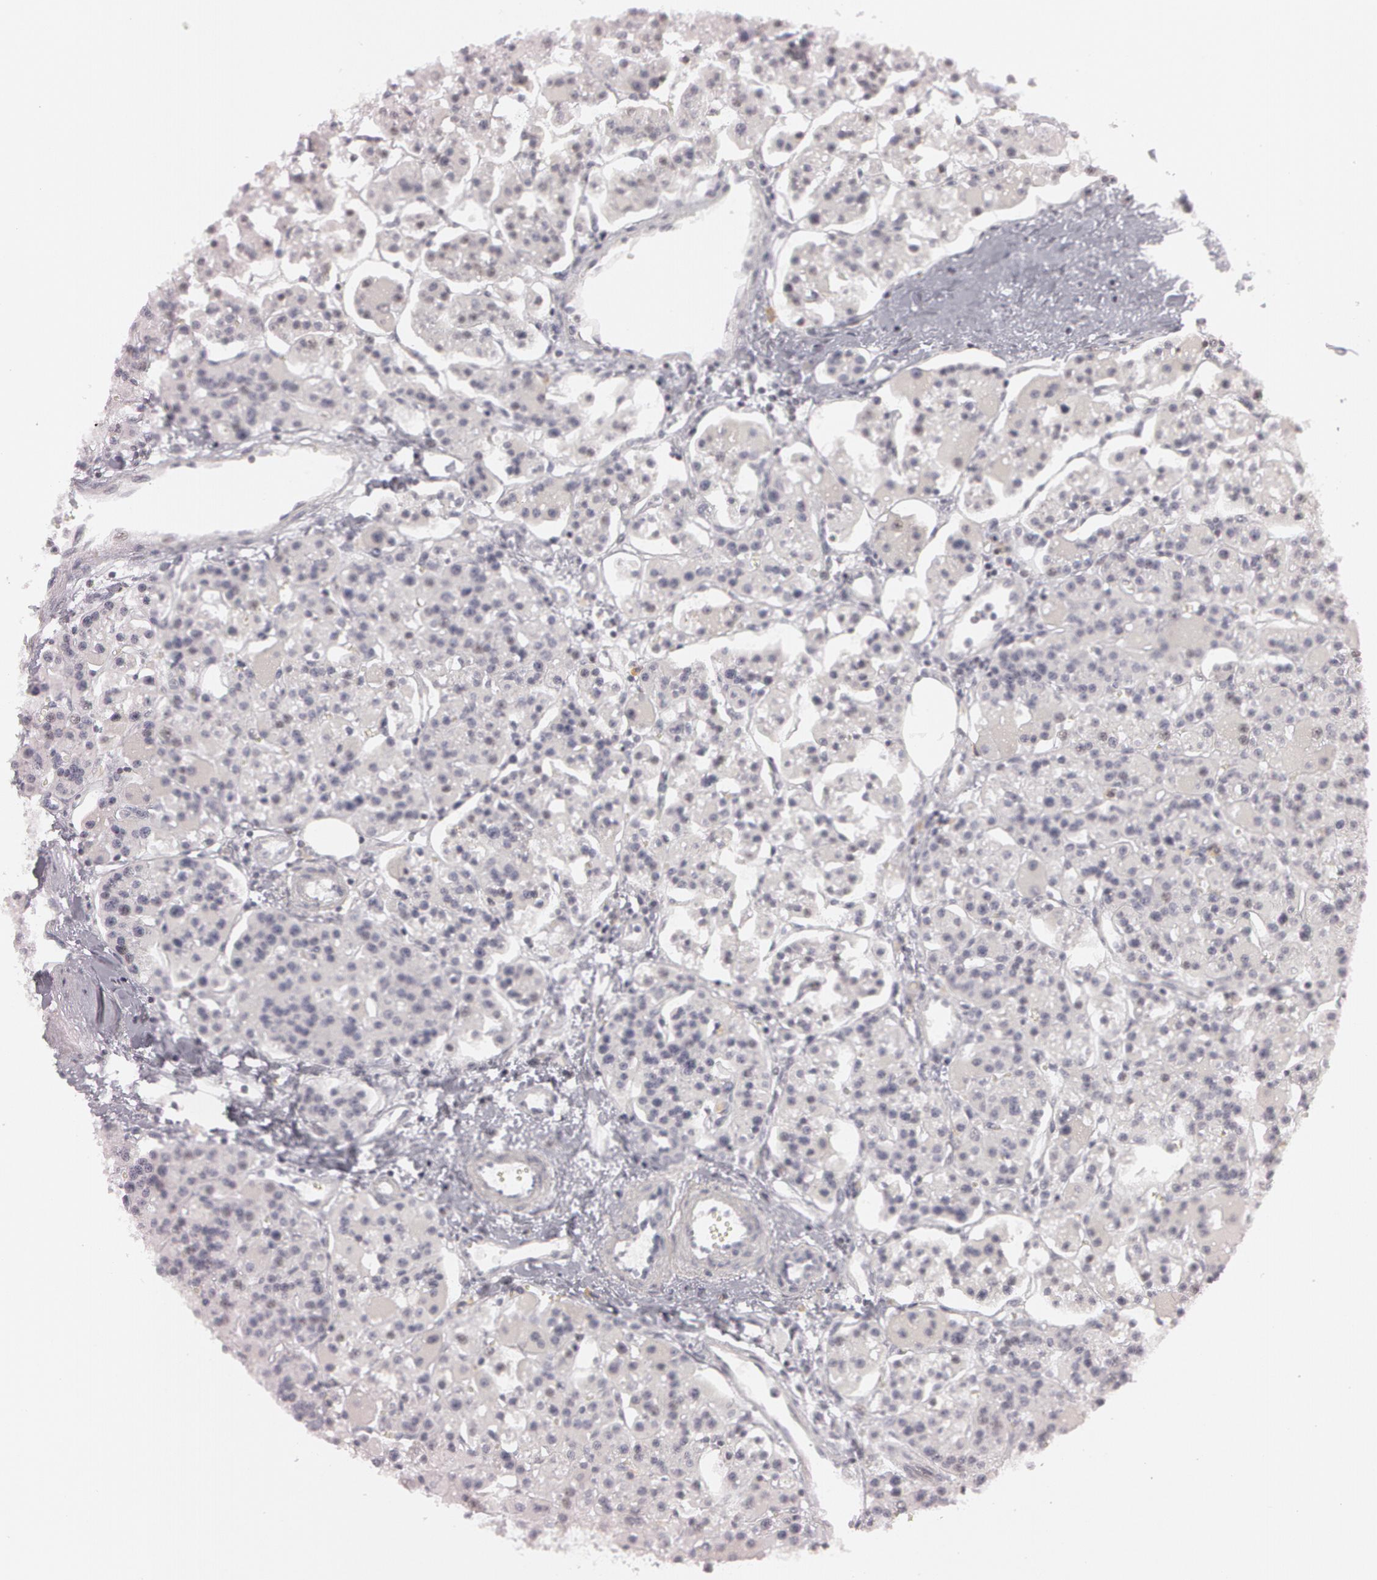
{"staining": {"intensity": "negative", "quantity": "none", "location": "none"}, "tissue": "parathyroid gland", "cell_type": "Glandular cells", "image_type": "normal", "snomed": [{"axis": "morphology", "description": "Normal tissue, NOS"}, {"axis": "topography", "description": "Parathyroid gland"}], "caption": "Human parathyroid gland stained for a protein using immunohistochemistry (IHC) shows no positivity in glandular cells.", "gene": "FBL", "patient": {"sex": "female", "age": 58}}